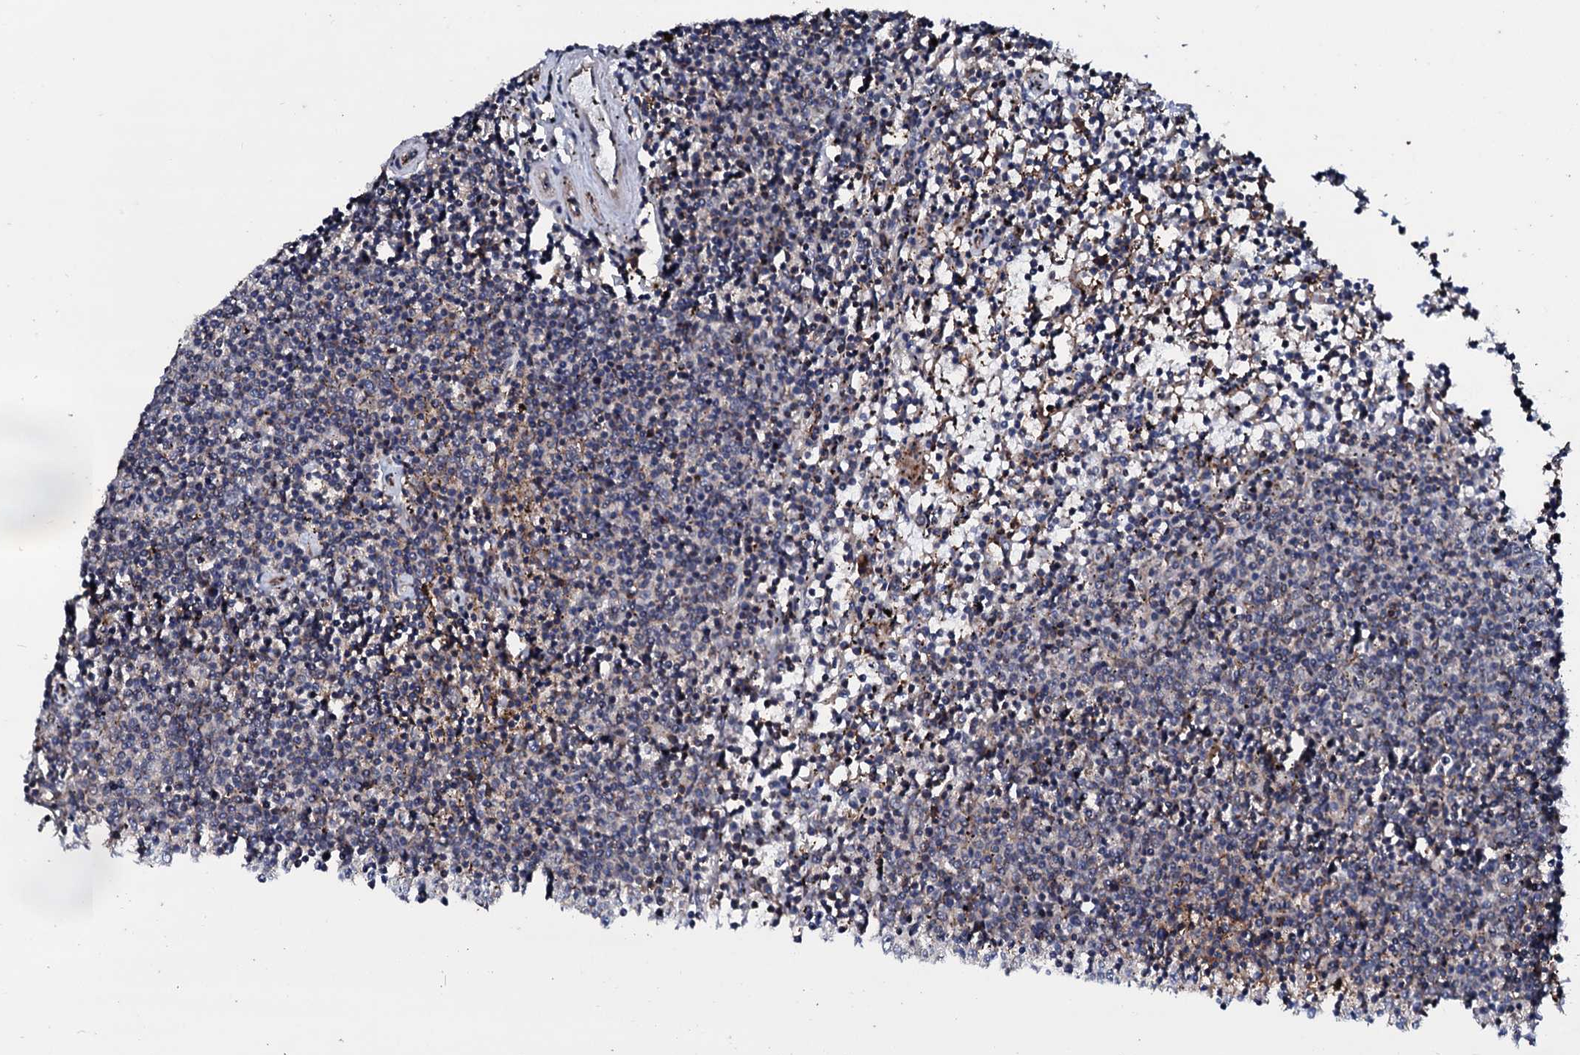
{"staining": {"intensity": "negative", "quantity": "none", "location": "none"}, "tissue": "lymphoma", "cell_type": "Tumor cells", "image_type": "cancer", "snomed": [{"axis": "morphology", "description": "Malignant lymphoma, non-Hodgkin's type, Low grade"}, {"axis": "topography", "description": "Spleen"}], "caption": "A high-resolution photomicrograph shows immunohistochemistry (IHC) staining of lymphoma, which reveals no significant positivity in tumor cells.", "gene": "SDHAF2", "patient": {"sex": "female", "age": 50}}